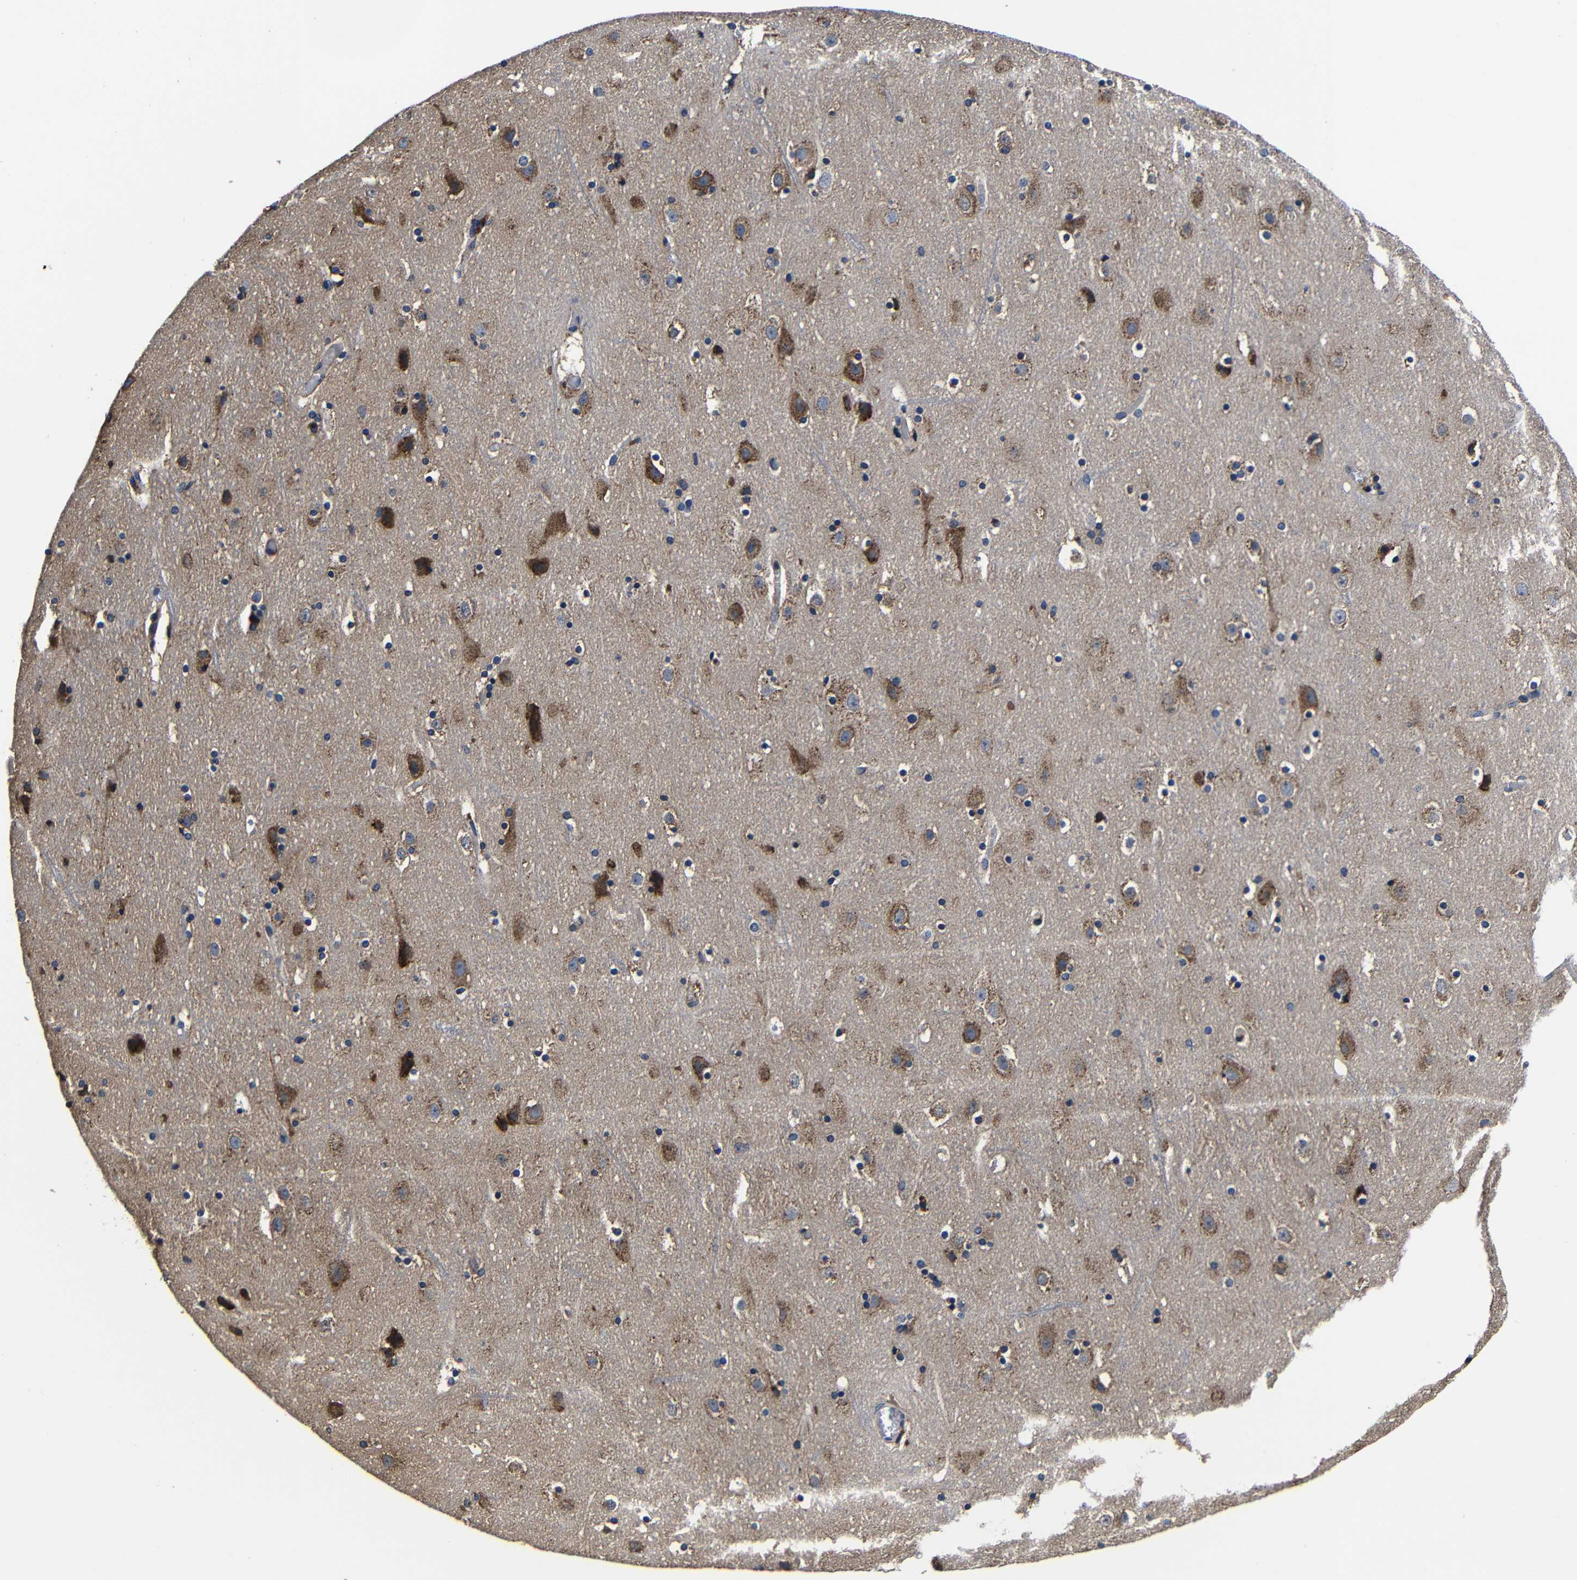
{"staining": {"intensity": "negative", "quantity": "none", "location": "none"}, "tissue": "cerebral cortex", "cell_type": "Endothelial cells", "image_type": "normal", "snomed": [{"axis": "morphology", "description": "Normal tissue, NOS"}, {"axis": "topography", "description": "Cerebral cortex"}], "caption": "Immunohistochemistry photomicrograph of normal human cerebral cortex stained for a protein (brown), which demonstrates no staining in endothelial cells. Nuclei are stained in blue.", "gene": "SCN9A", "patient": {"sex": "male", "age": 45}}